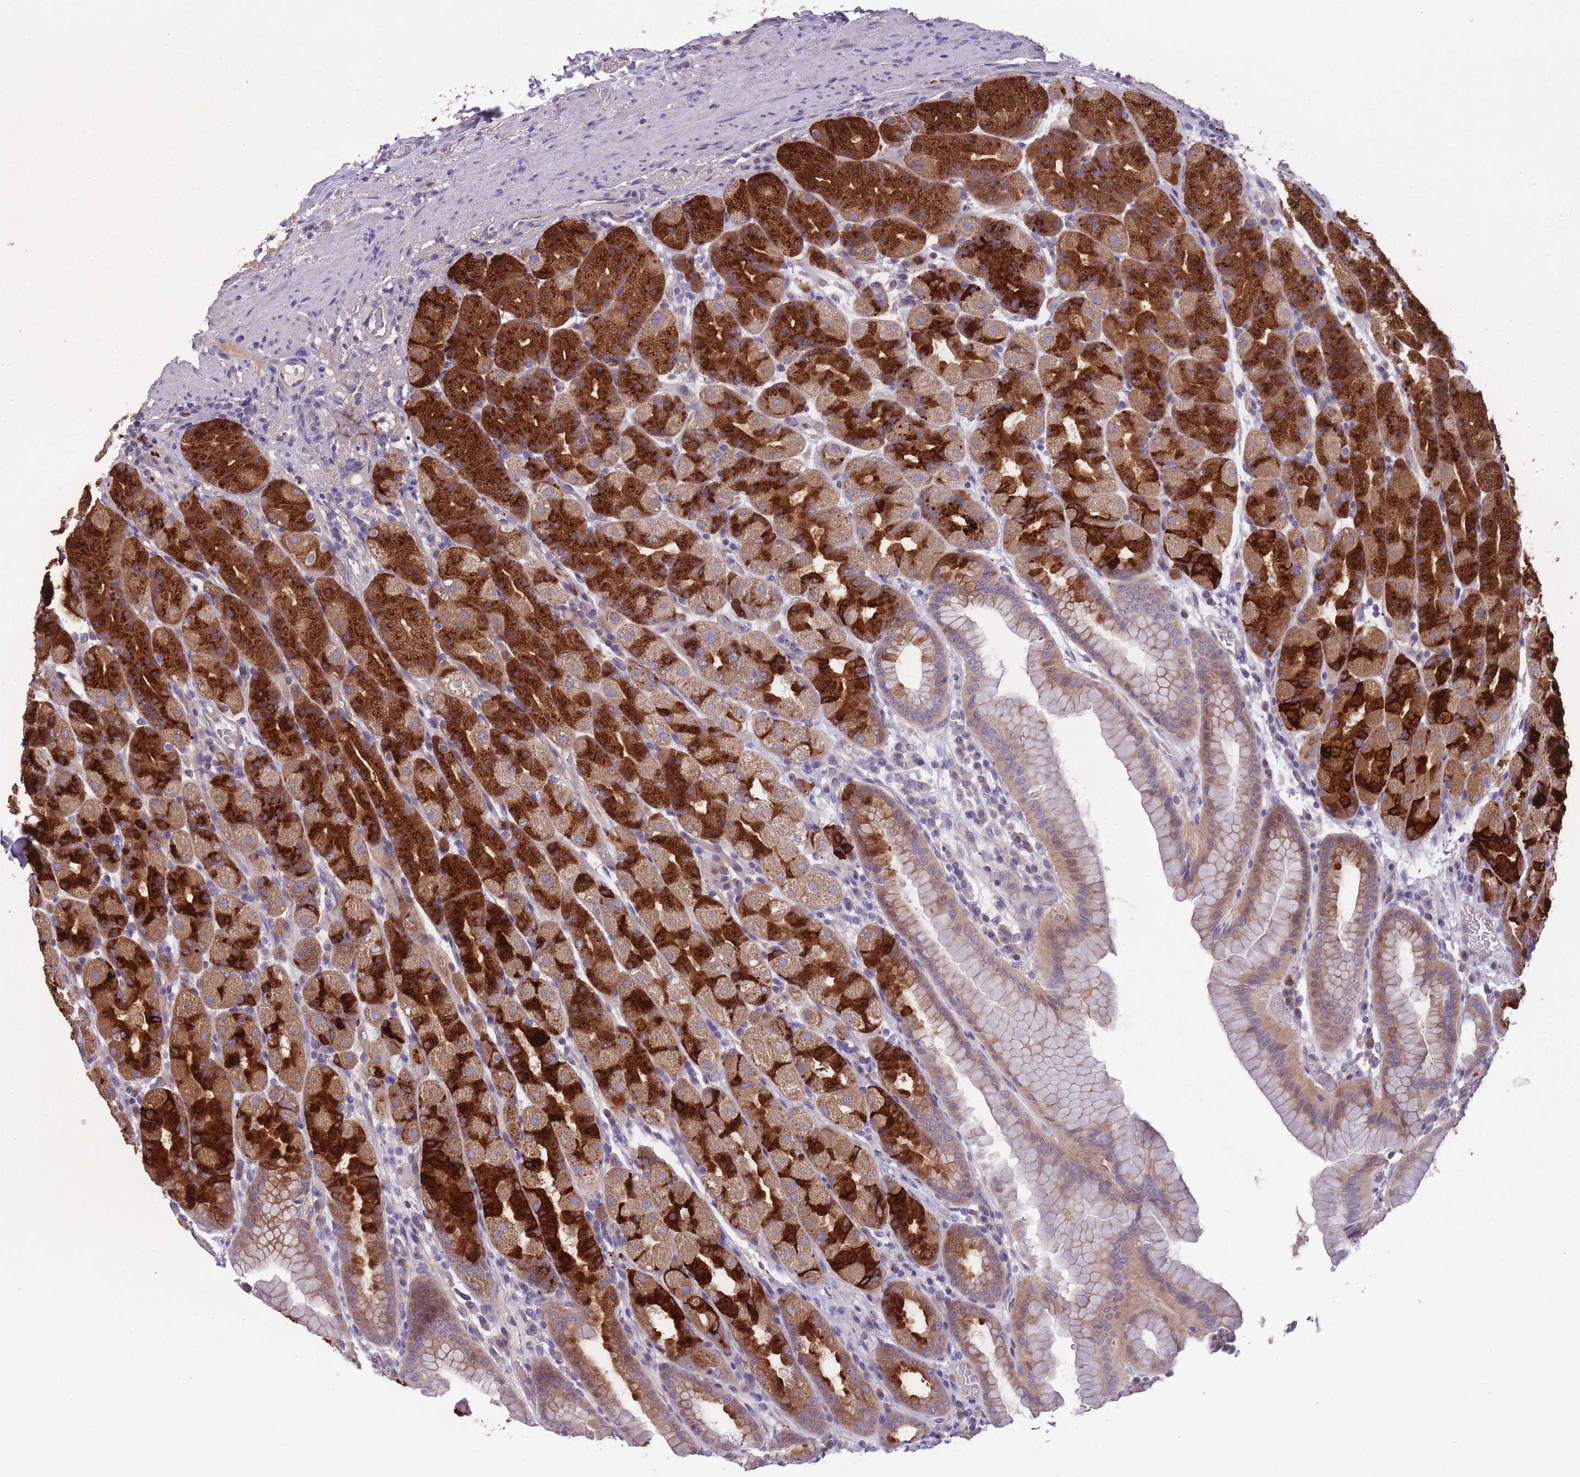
{"staining": {"intensity": "strong", "quantity": "25%-75%", "location": "cytoplasmic/membranous,nuclear"}, "tissue": "stomach", "cell_type": "Glandular cells", "image_type": "normal", "snomed": [{"axis": "morphology", "description": "Normal tissue, NOS"}, {"axis": "topography", "description": "Stomach, upper"}, {"axis": "topography", "description": "Stomach"}], "caption": "This image exhibits IHC staining of benign human stomach, with high strong cytoplasmic/membranous,nuclear staining in about 25%-75% of glandular cells.", "gene": "ITPKC", "patient": {"sex": "male", "age": 68}}